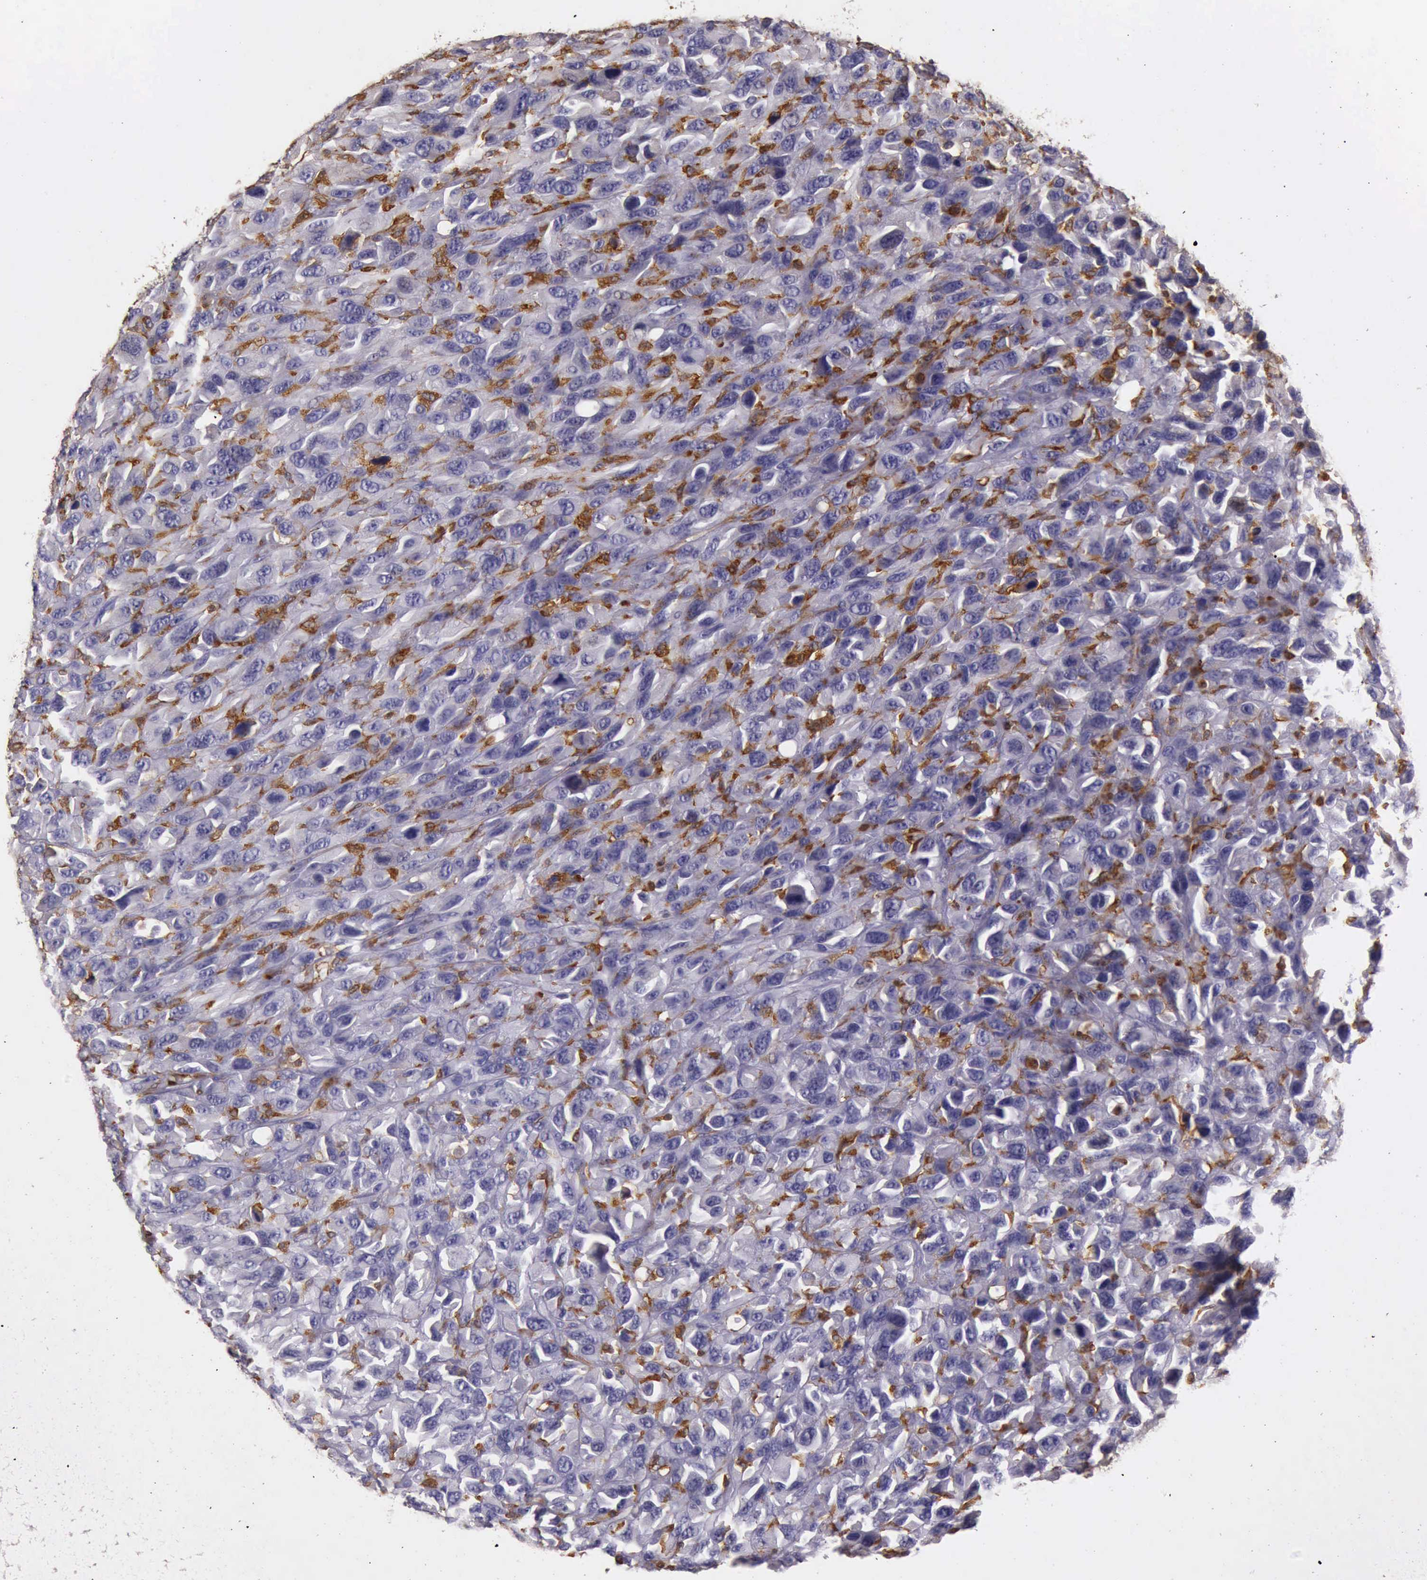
{"staining": {"intensity": "weak", "quantity": "<25%", "location": "cytoplasmic/membranous"}, "tissue": "renal cancer", "cell_type": "Tumor cells", "image_type": "cancer", "snomed": [{"axis": "morphology", "description": "Adenocarcinoma, NOS"}, {"axis": "topography", "description": "Kidney"}], "caption": "Tumor cells show no significant expression in renal cancer.", "gene": "ARHGAP4", "patient": {"sex": "male", "age": 79}}